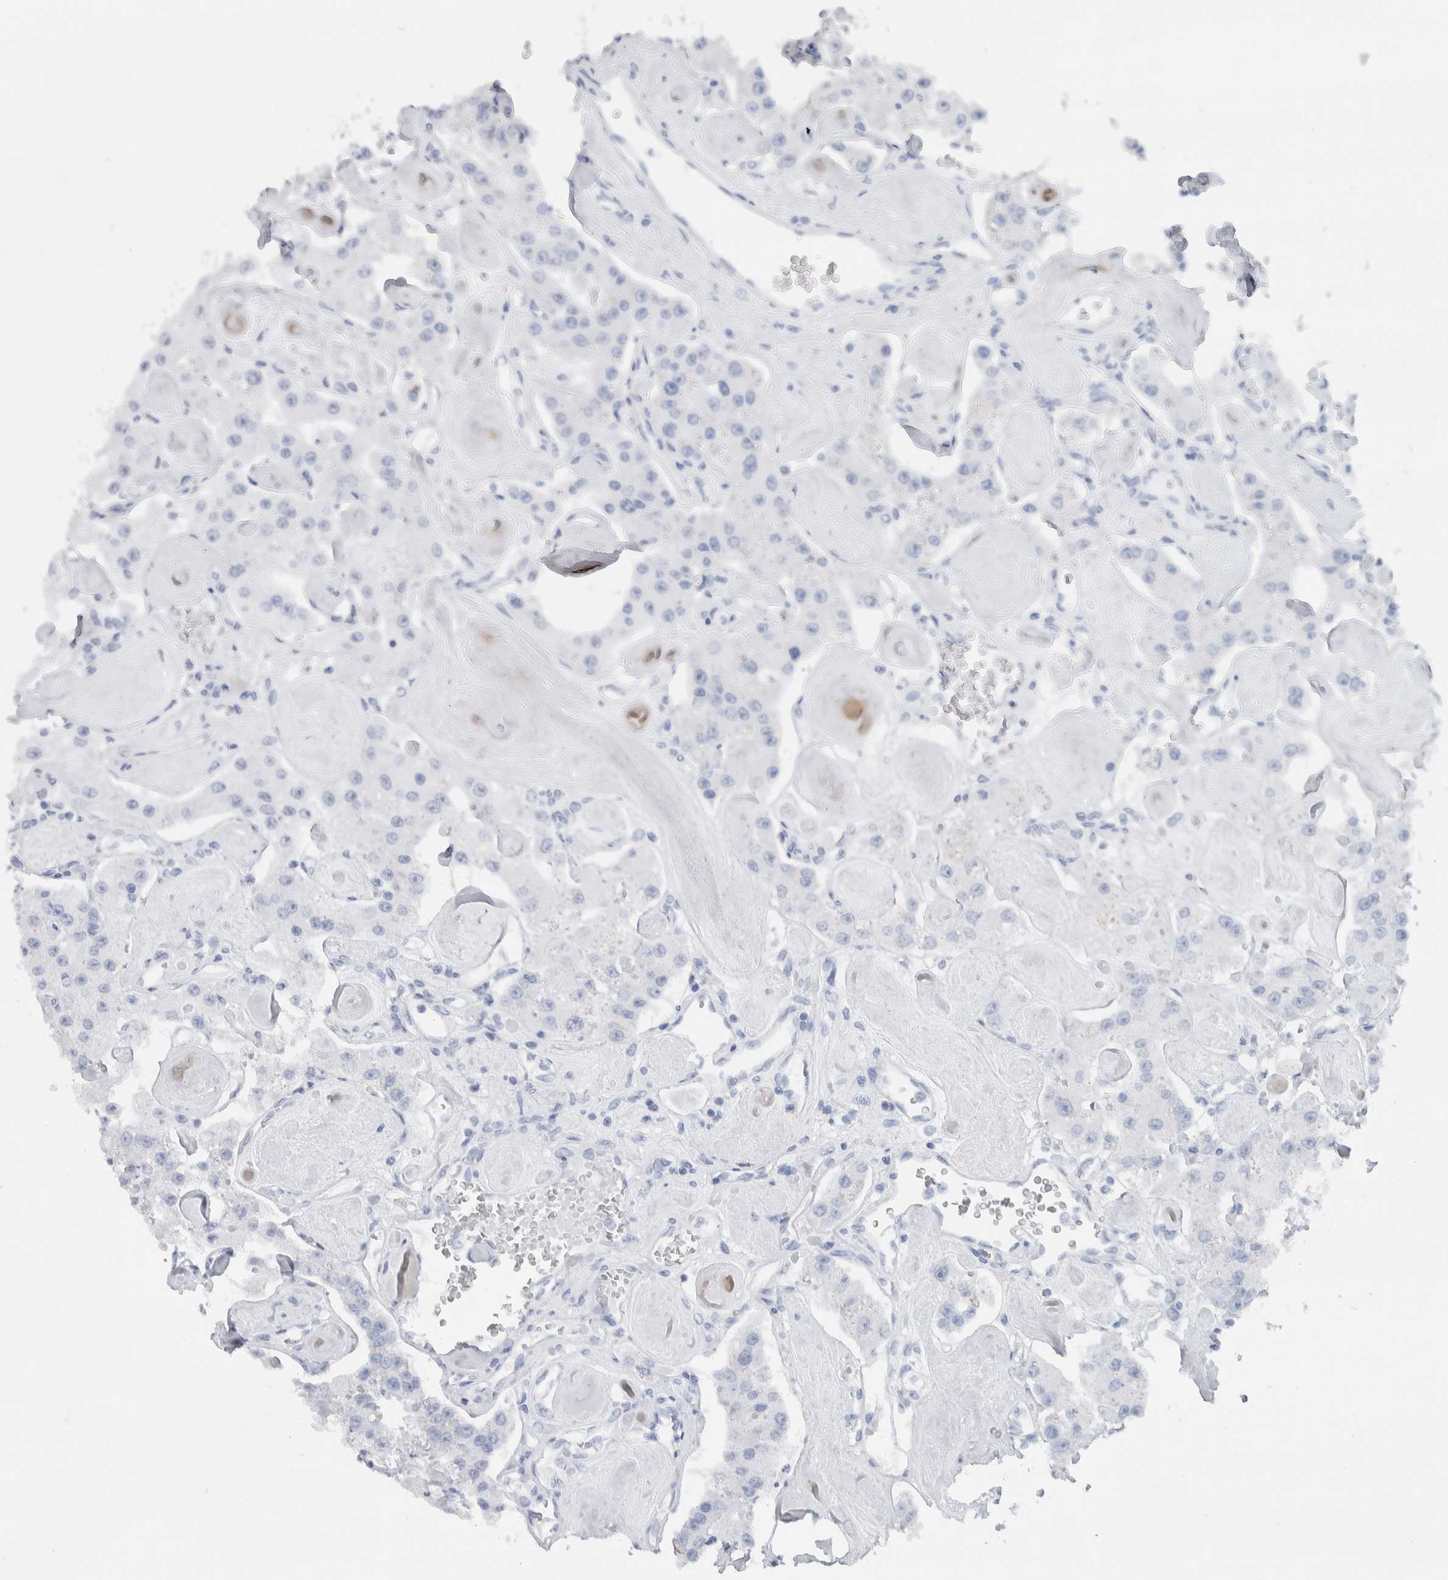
{"staining": {"intensity": "negative", "quantity": "none", "location": "none"}, "tissue": "carcinoid", "cell_type": "Tumor cells", "image_type": "cancer", "snomed": [{"axis": "morphology", "description": "Carcinoid, malignant, NOS"}, {"axis": "topography", "description": "Pancreas"}], "caption": "IHC photomicrograph of neoplastic tissue: malignant carcinoid stained with DAB displays no significant protein positivity in tumor cells.", "gene": "NEFM", "patient": {"sex": "male", "age": 41}}